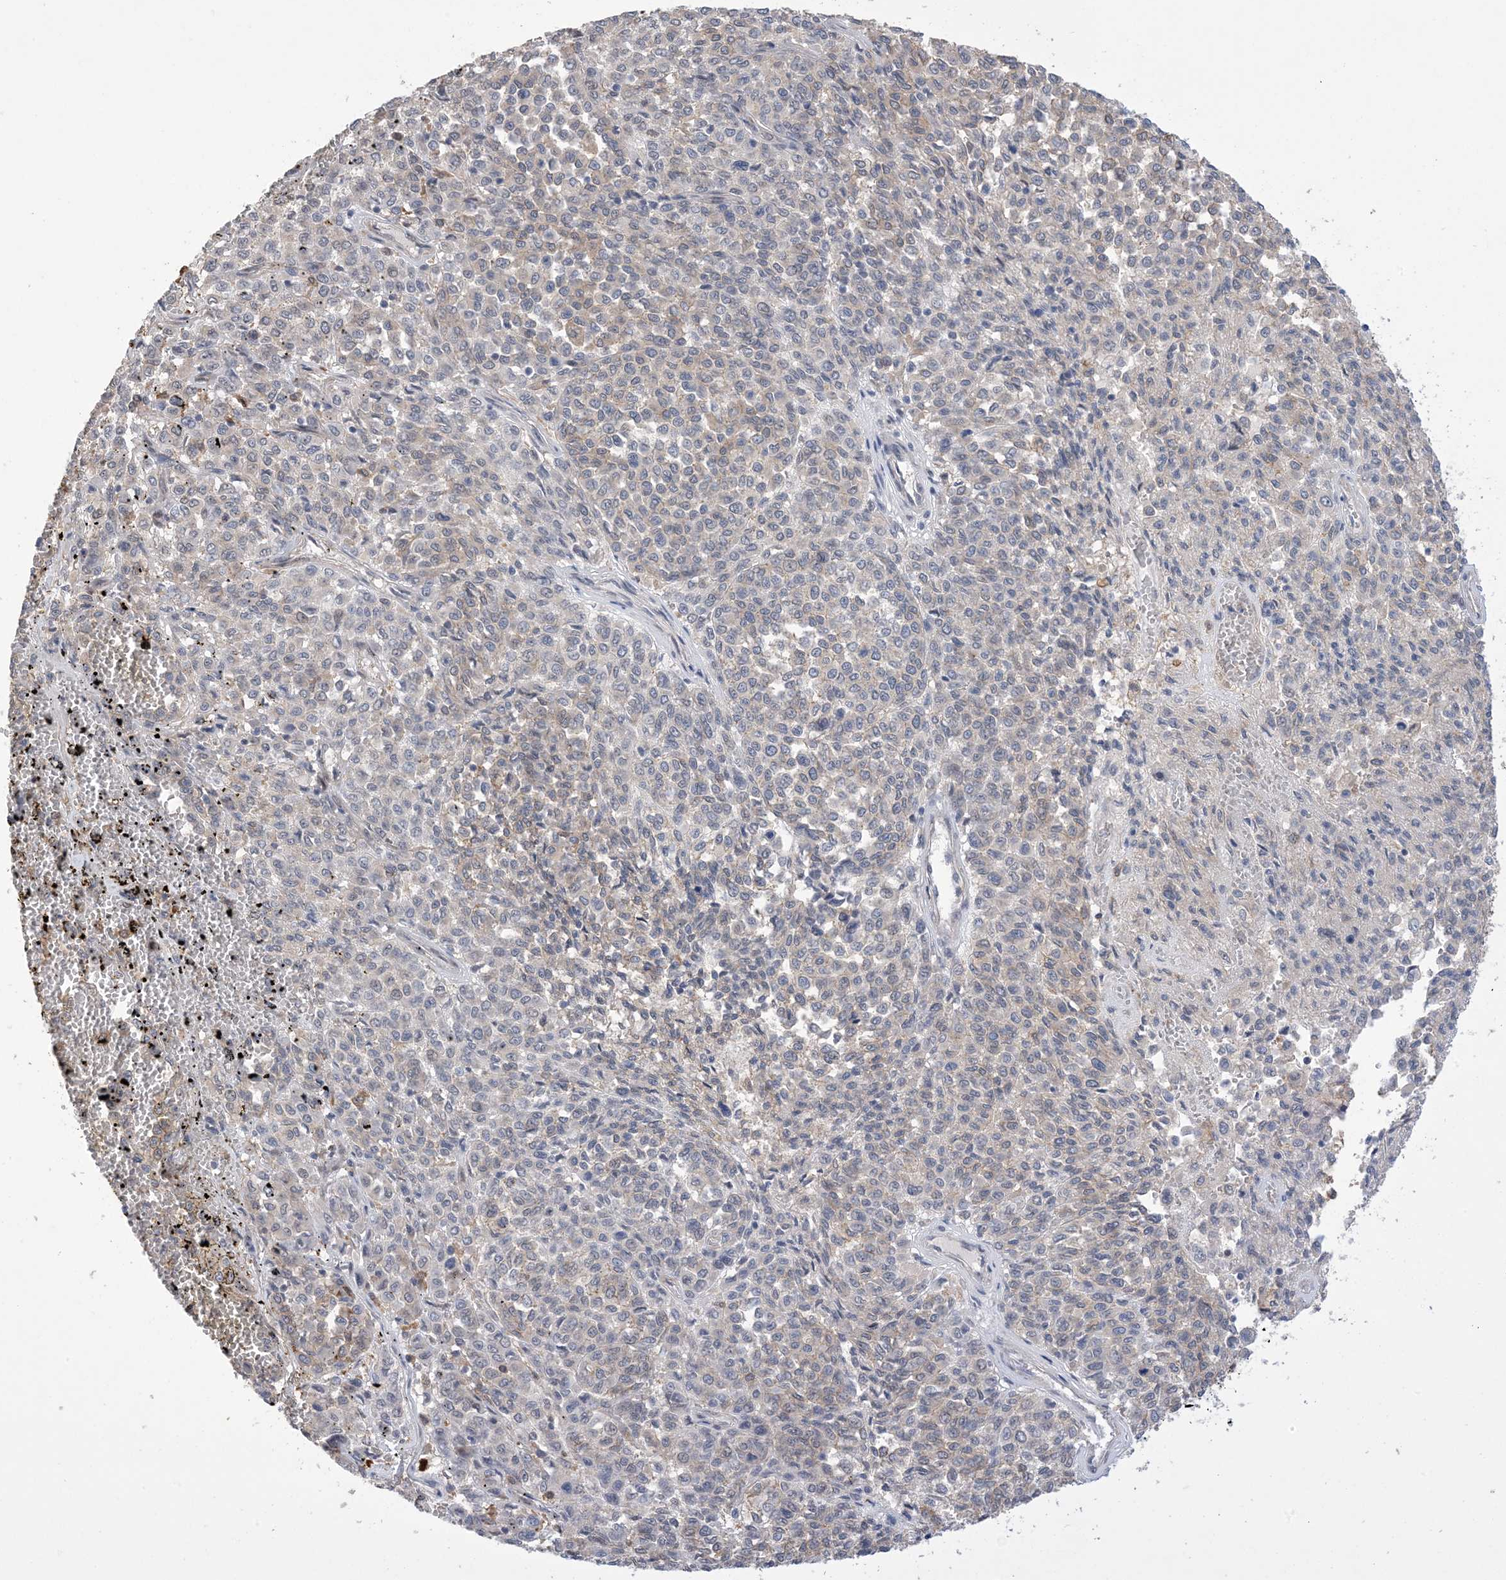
{"staining": {"intensity": "negative", "quantity": "none", "location": "none"}, "tissue": "melanoma", "cell_type": "Tumor cells", "image_type": "cancer", "snomed": [{"axis": "morphology", "description": "Malignant melanoma, Metastatic site"}, {"axis": "topography", "description": "Pancreas"}], "caption": "Tumor cells are negative for brown protein staining in melanoma. The staining is performed using DAB (3,3'-diaminobenzidine) brown chromogen with nuclei counter-stained in using hematoxylin.", "gene": "ZNF8", "patient": {"sex": "female", "age": 30}}